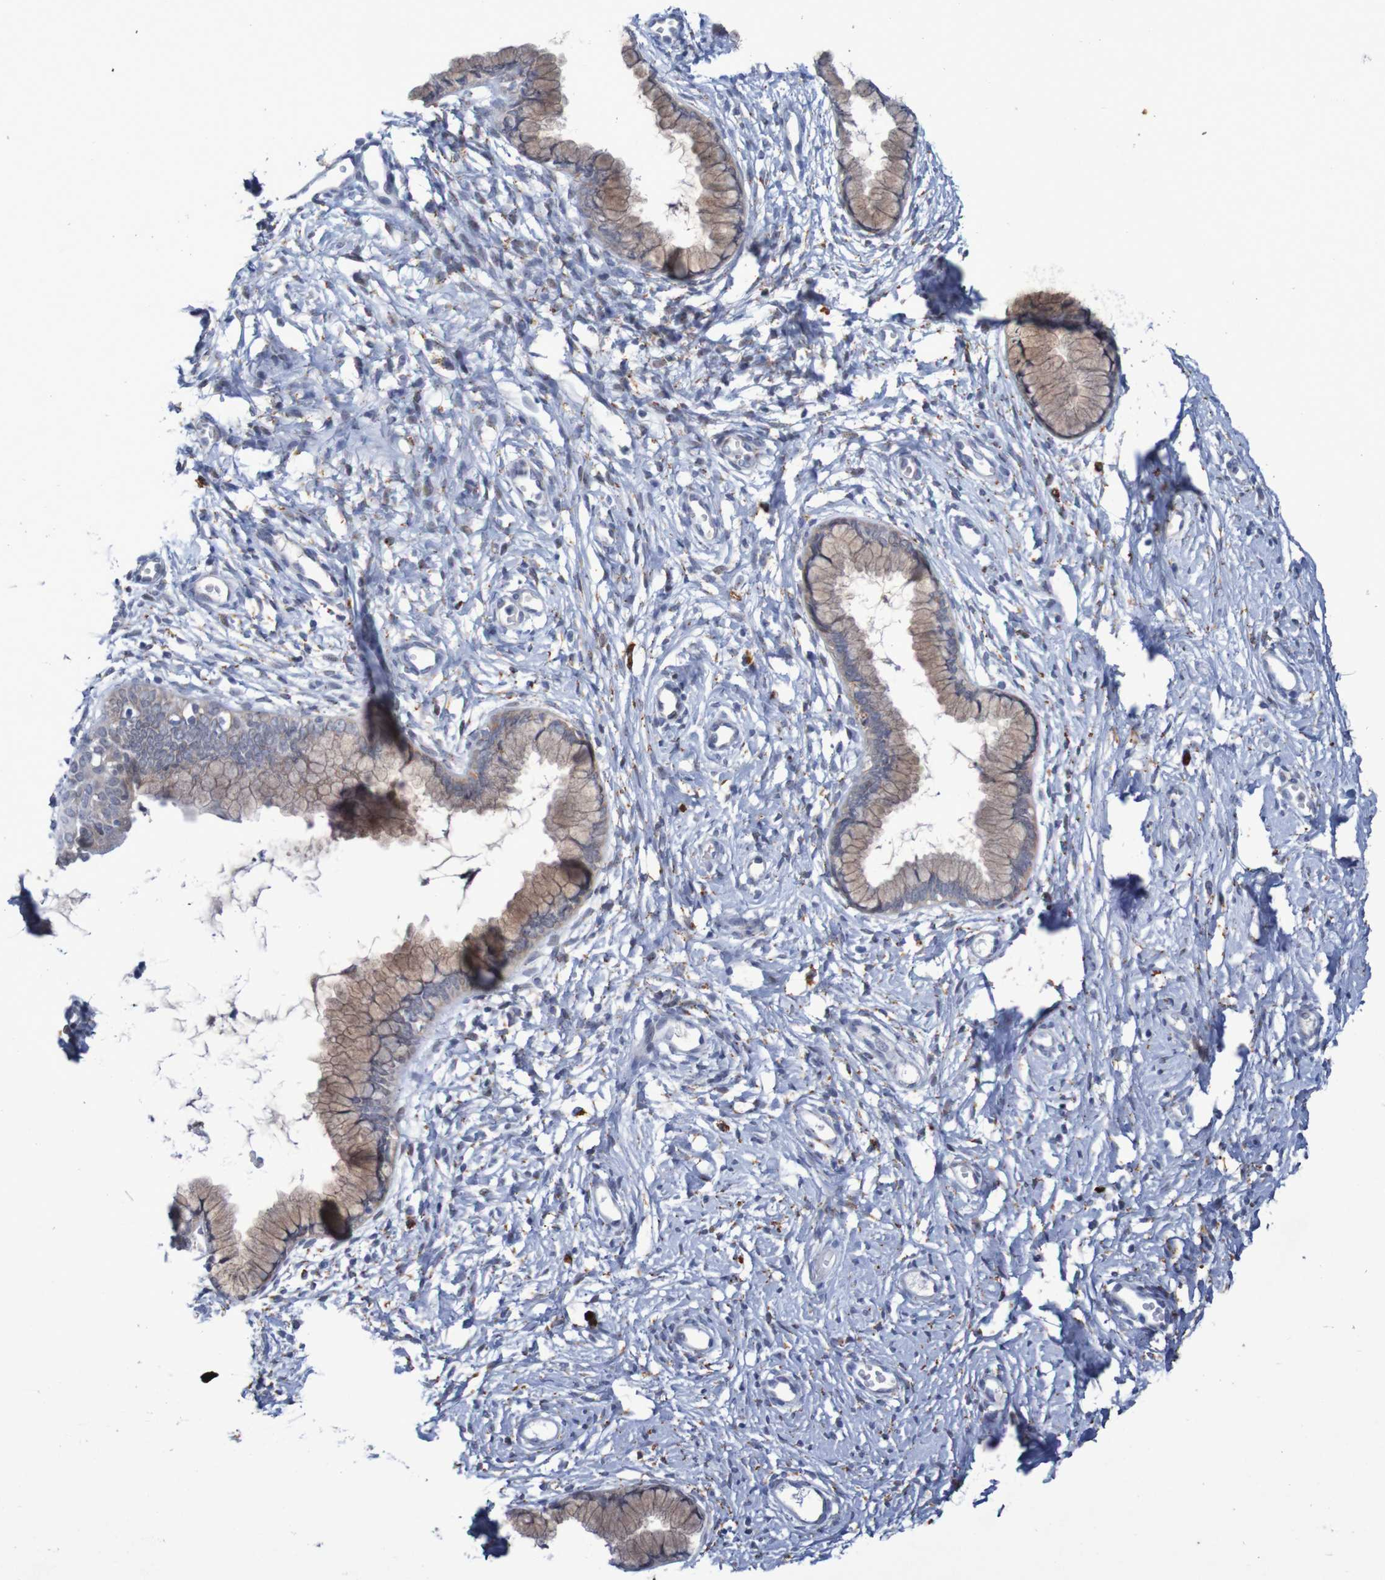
{"staining": {"intensity": "weak", "quantity": ">75%", "location": "cytoplasmic/membranous"}, "tissue": "cervix", "cell_type": "Glandular cells", "image_type": "normal", "snomed": [{"axis": "morphology", "description": "Normal tissue, NOS"}, {"axis": "topography", "description": "Cervix"}], "caption": "Weak cytoplasmic/membranous expression for a protein is present in about >75% of glandular cells of unremarkable cervix using IHC.", "gene": "FBP1", "patient": {"sex": "female", "age": 65}}